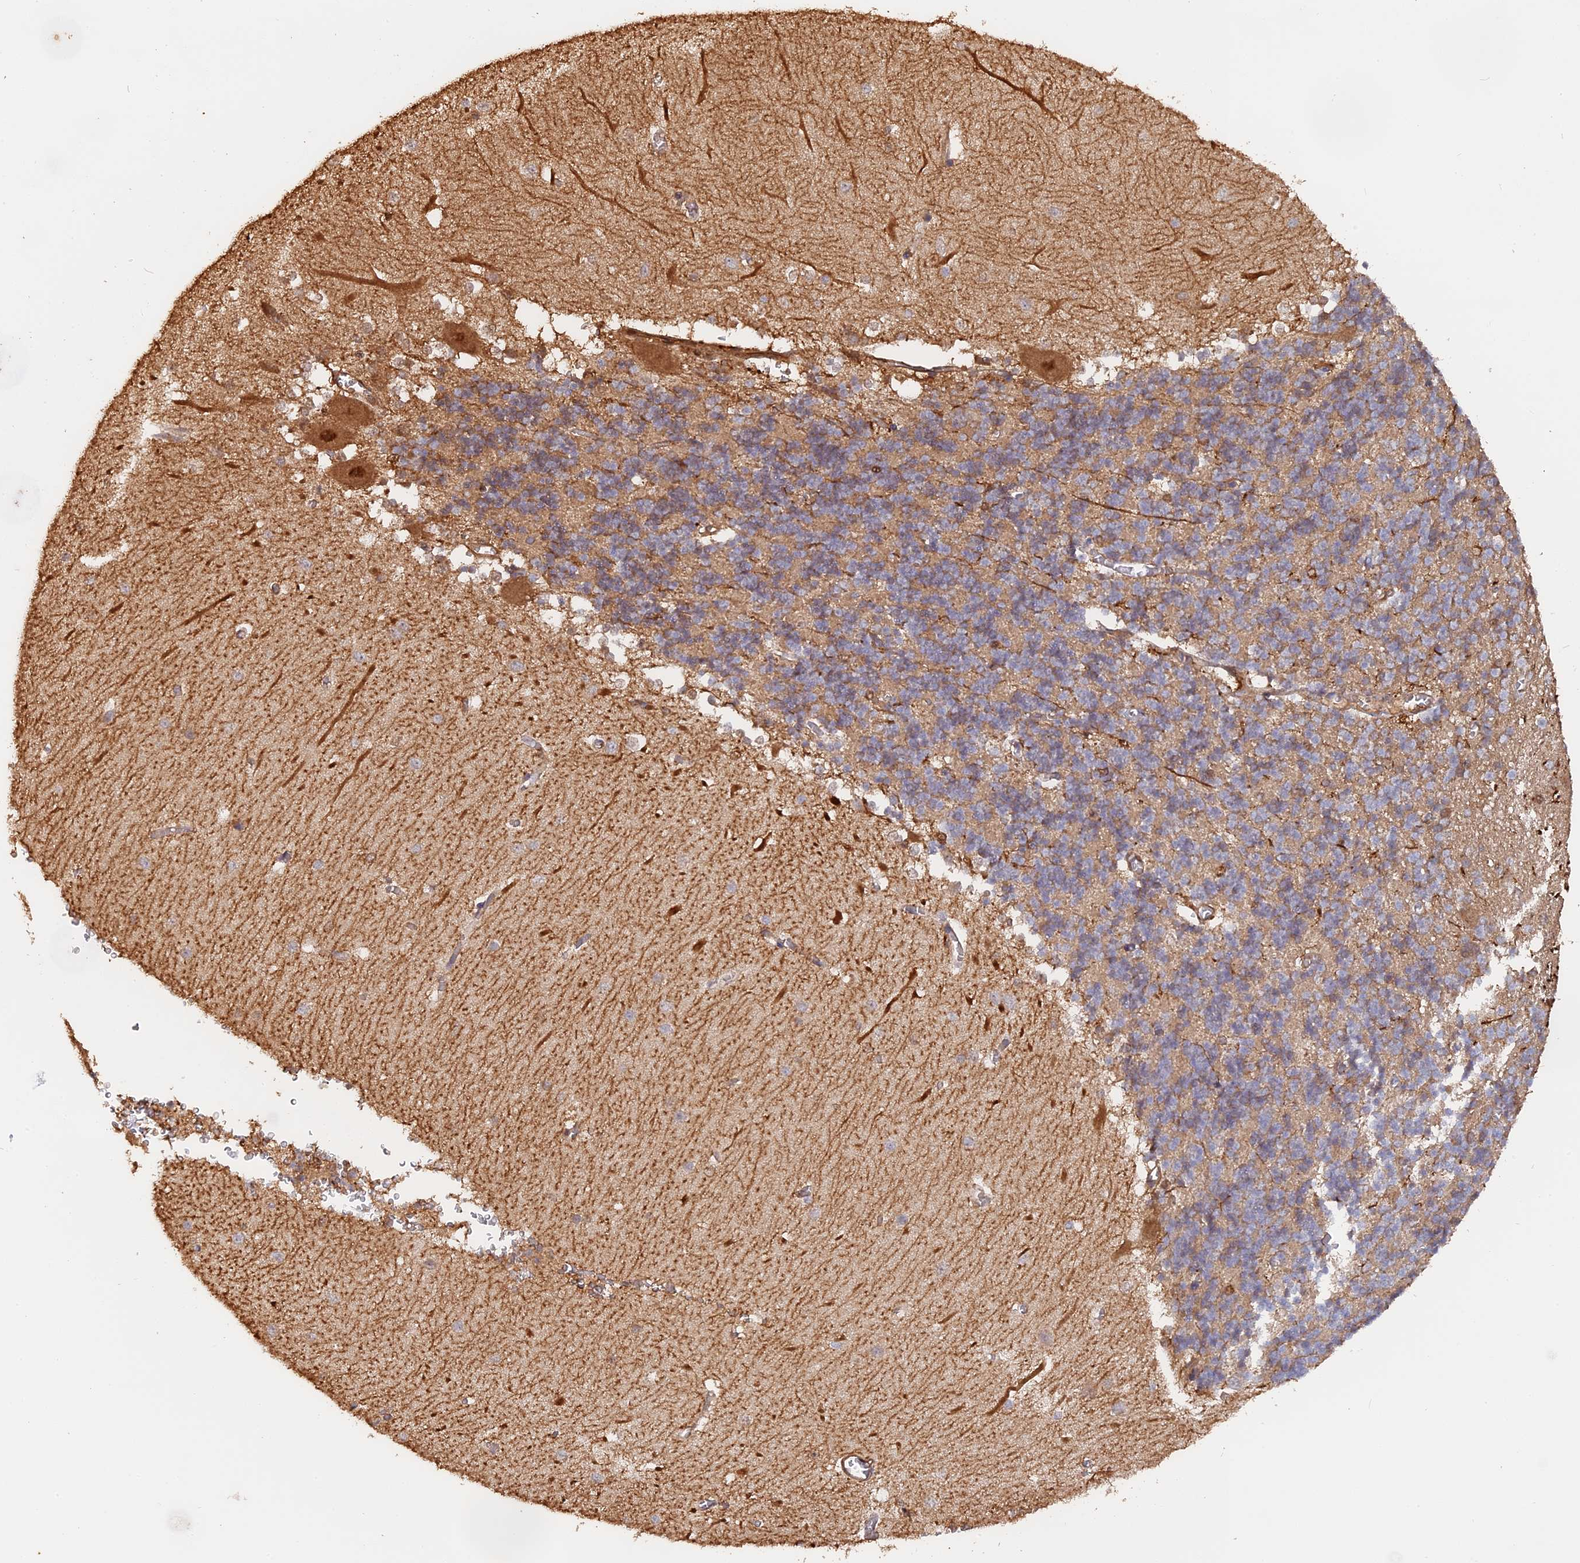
{"staining": {"intensity": "weak", "quantity": "25%-75%", "location": "cytoplasmic/membranous"}, "tissue": "cerebellum", "cell_type": "Cells in granular layer", "image_type": "normal", "snomed": [{"axis": "morphology", "description": "Normal tissue, NOS"}, {"axis": "topography", "description": "Cerebellum"}], "caption": "Immunohistochemistry image of unremarkable cerebellum: cerebellum stained using IHC exhibits low levels of weak protein expression localized specifically in the cytoplasmic/membranous of cells in granular layer, appearing as a cytoplasmic/membranous brown color.", "gene": "SAC3D1", "patient": {"sex": "male", "age": 37}}